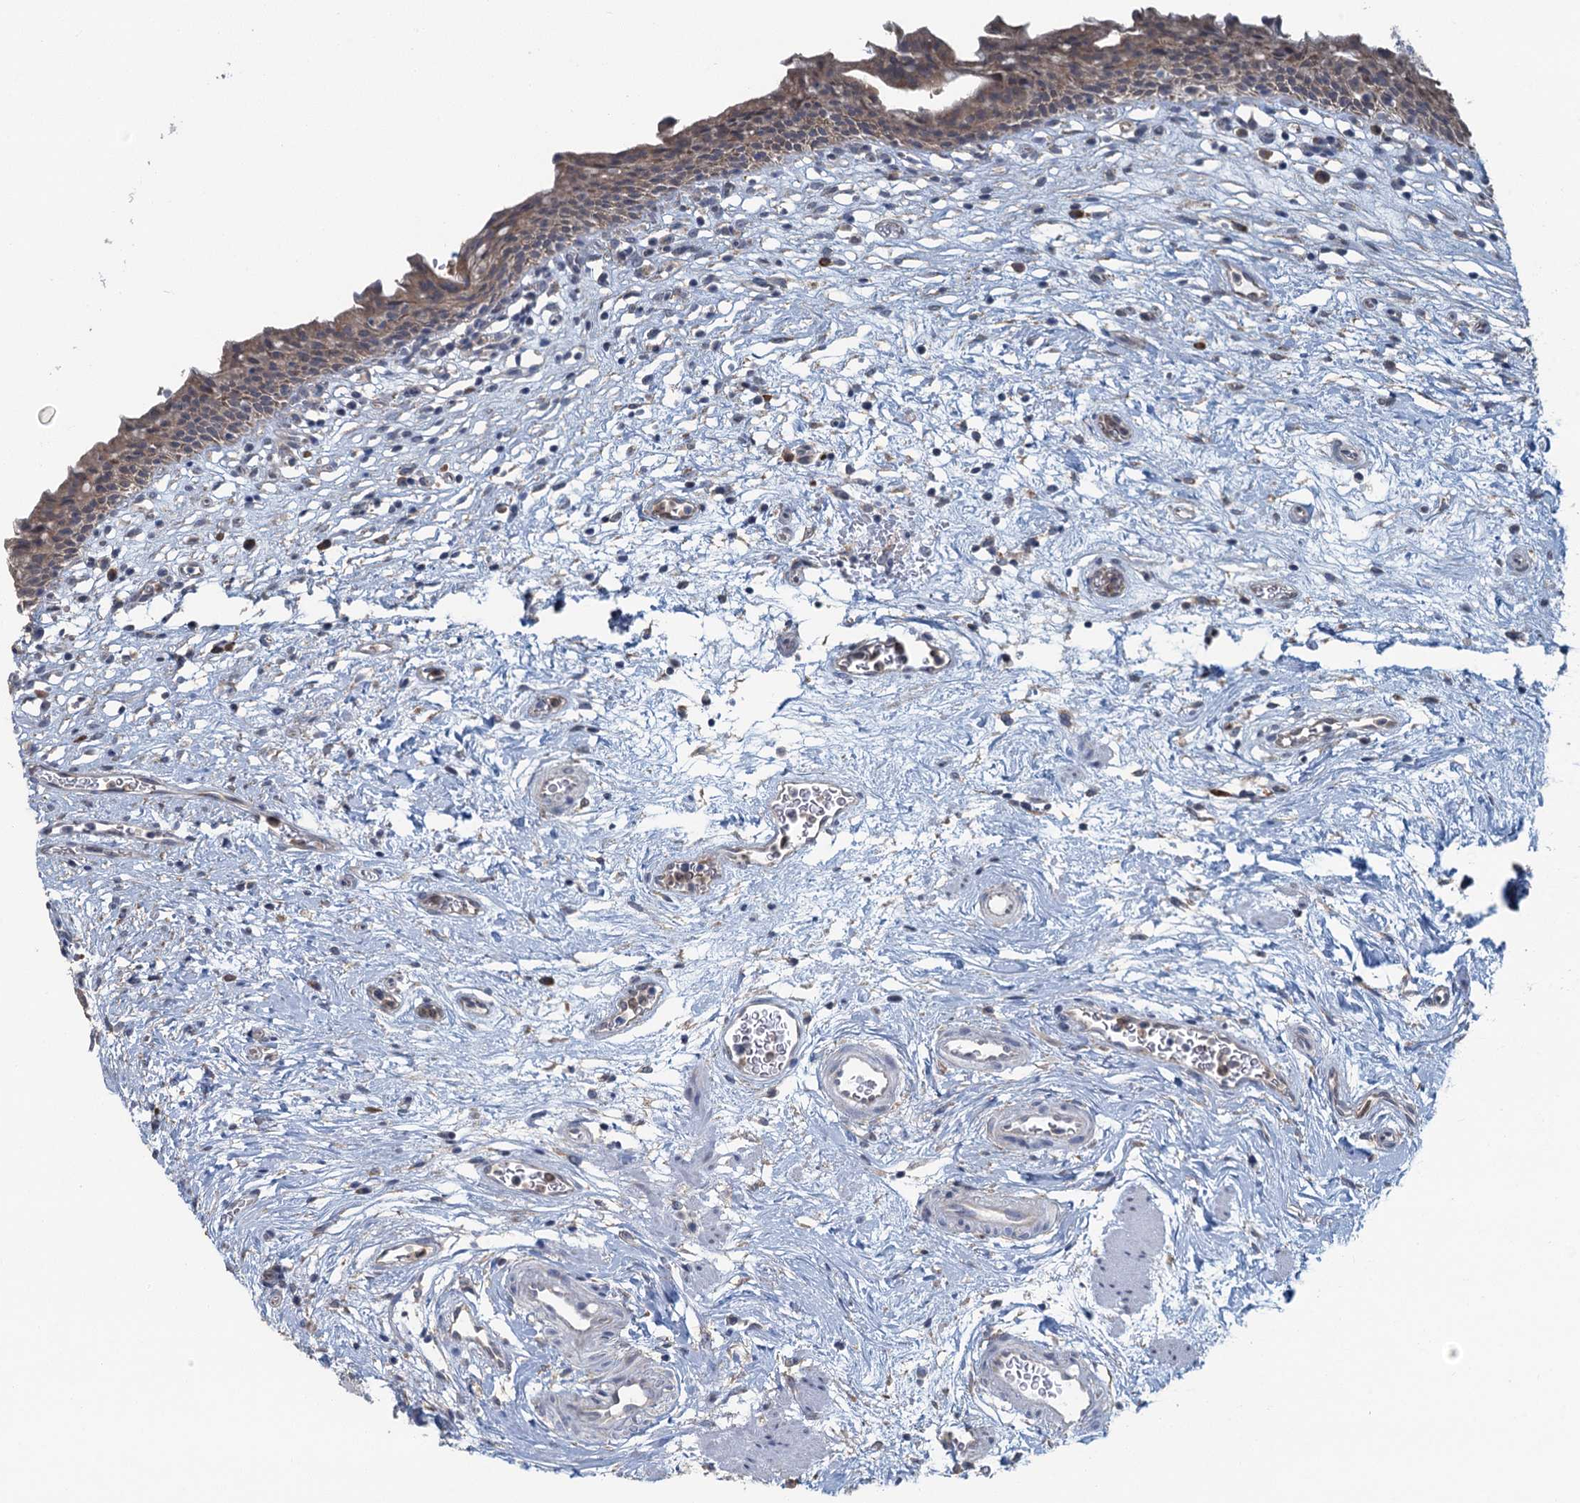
{"staining": {"intensity": "weak", "quantity": "25%-75%", "location": "cytoplasmic/membranous"}, "tissue": "urinary bladder", "cell_type": "Urothelial cells", "image_type": "normal", "snomed": [{"axis": "morphology", "description": "Normal tissue, NOS"}, {"axis": "morphology", "description": "Inflammation, NOS"}, {"axis": "topography", "description": "Urinary bladder"}], "caption": "The immunohistochemical stain labels weak cytoplasmic/membranous positivity in urothelial cells of benign urinary bladder.", "gene": "TEX35", "patient": {"sex": "male", "age": 63}}